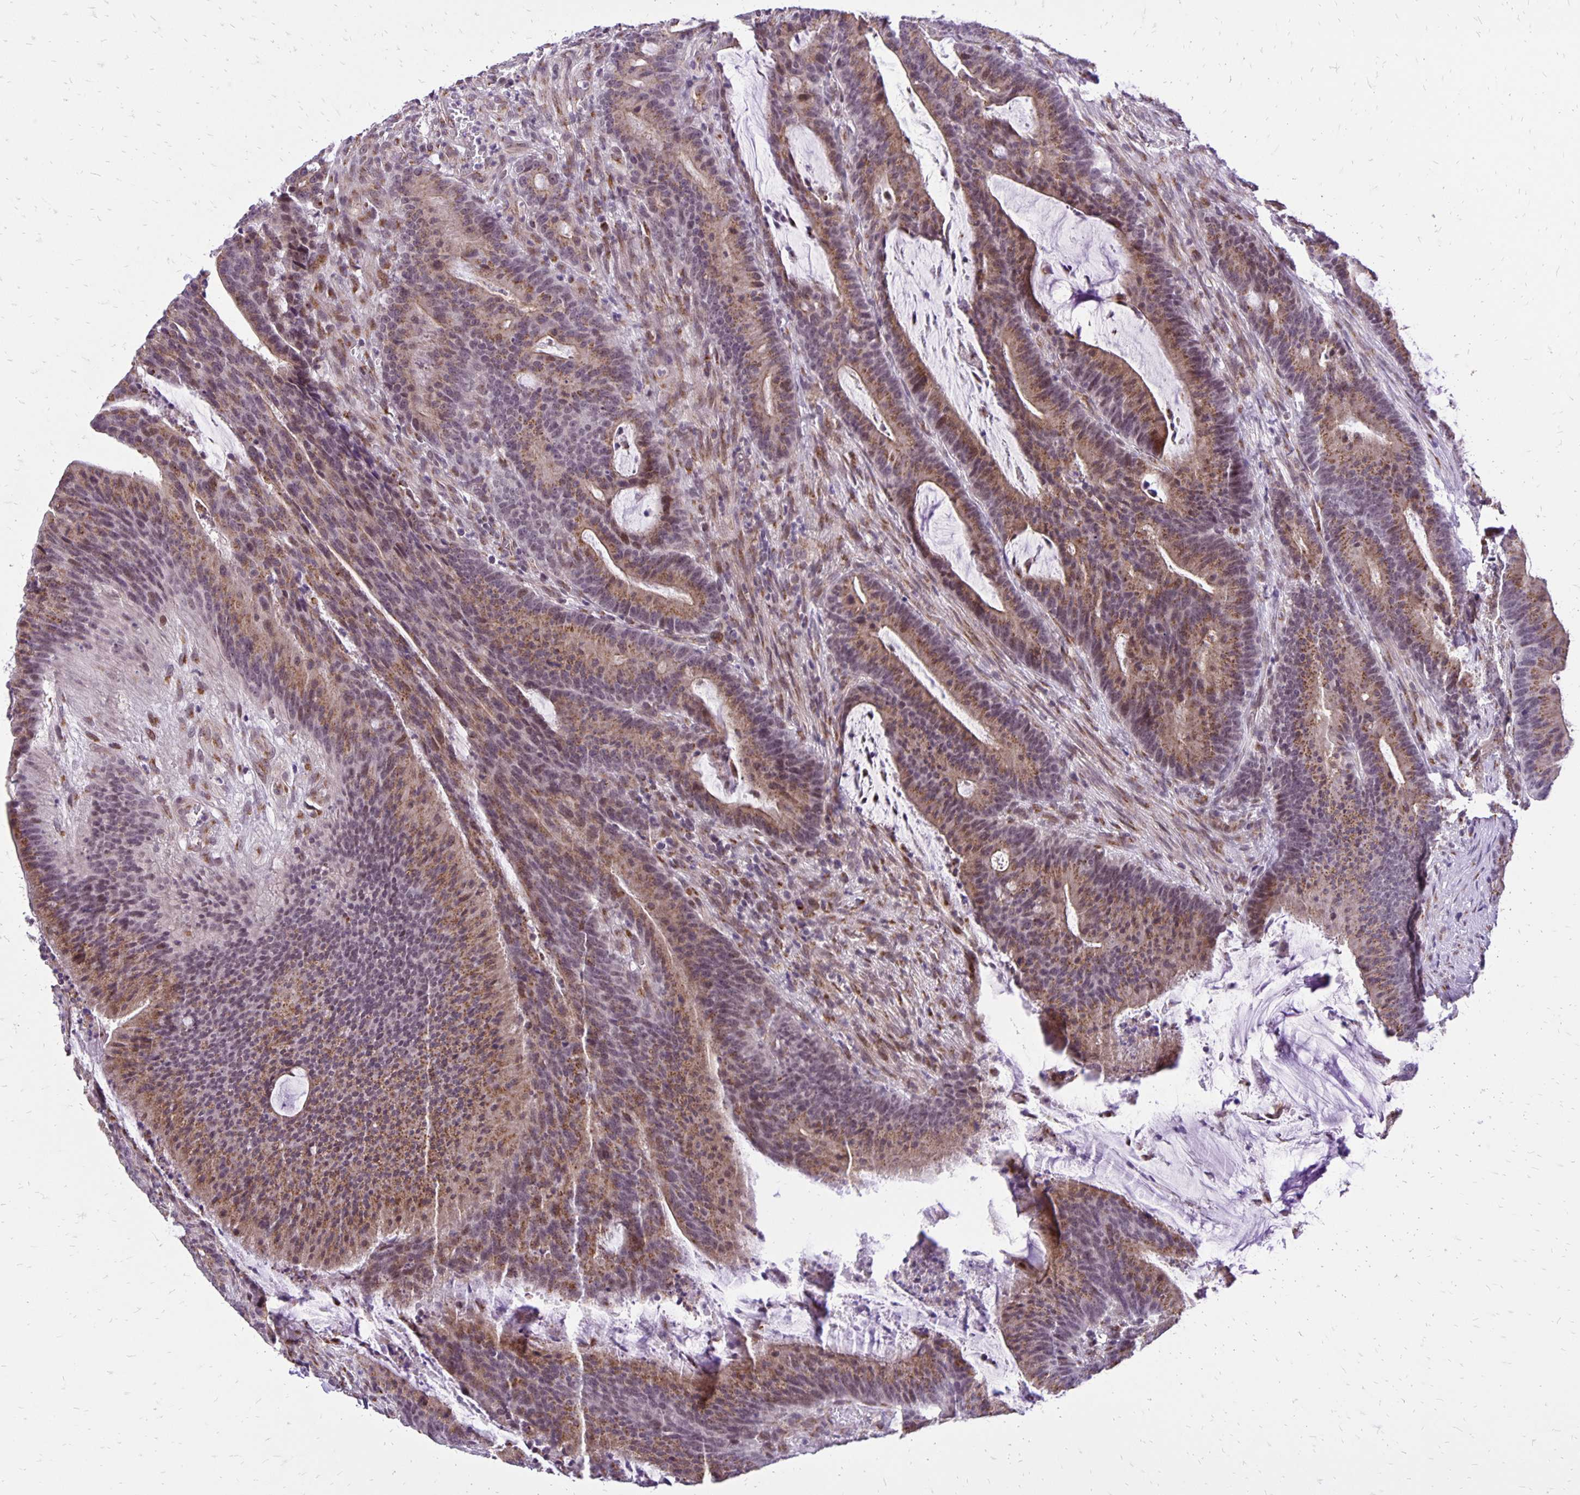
{"staining": {"intensity": "moderate", "quantity": ">75%", "location": "cytoplasmic/membranous"}, "tissue": "colorectal cancer", "cell_type": "Tumor cells", "image_type": "cancer", "snomed": [{"axis": "morphology", "description": "Adenocarcinoma, NOS"}, {"axis": "topography", "description": "Colon"}], "caption": "Tumor cells reveal medium levels of moderate cytoplasmic/membranous positivity in about >75% of cells in colorectal cancer.", "gene": "GOLGA5", "patient": {"sex": "female", "age": 78}}